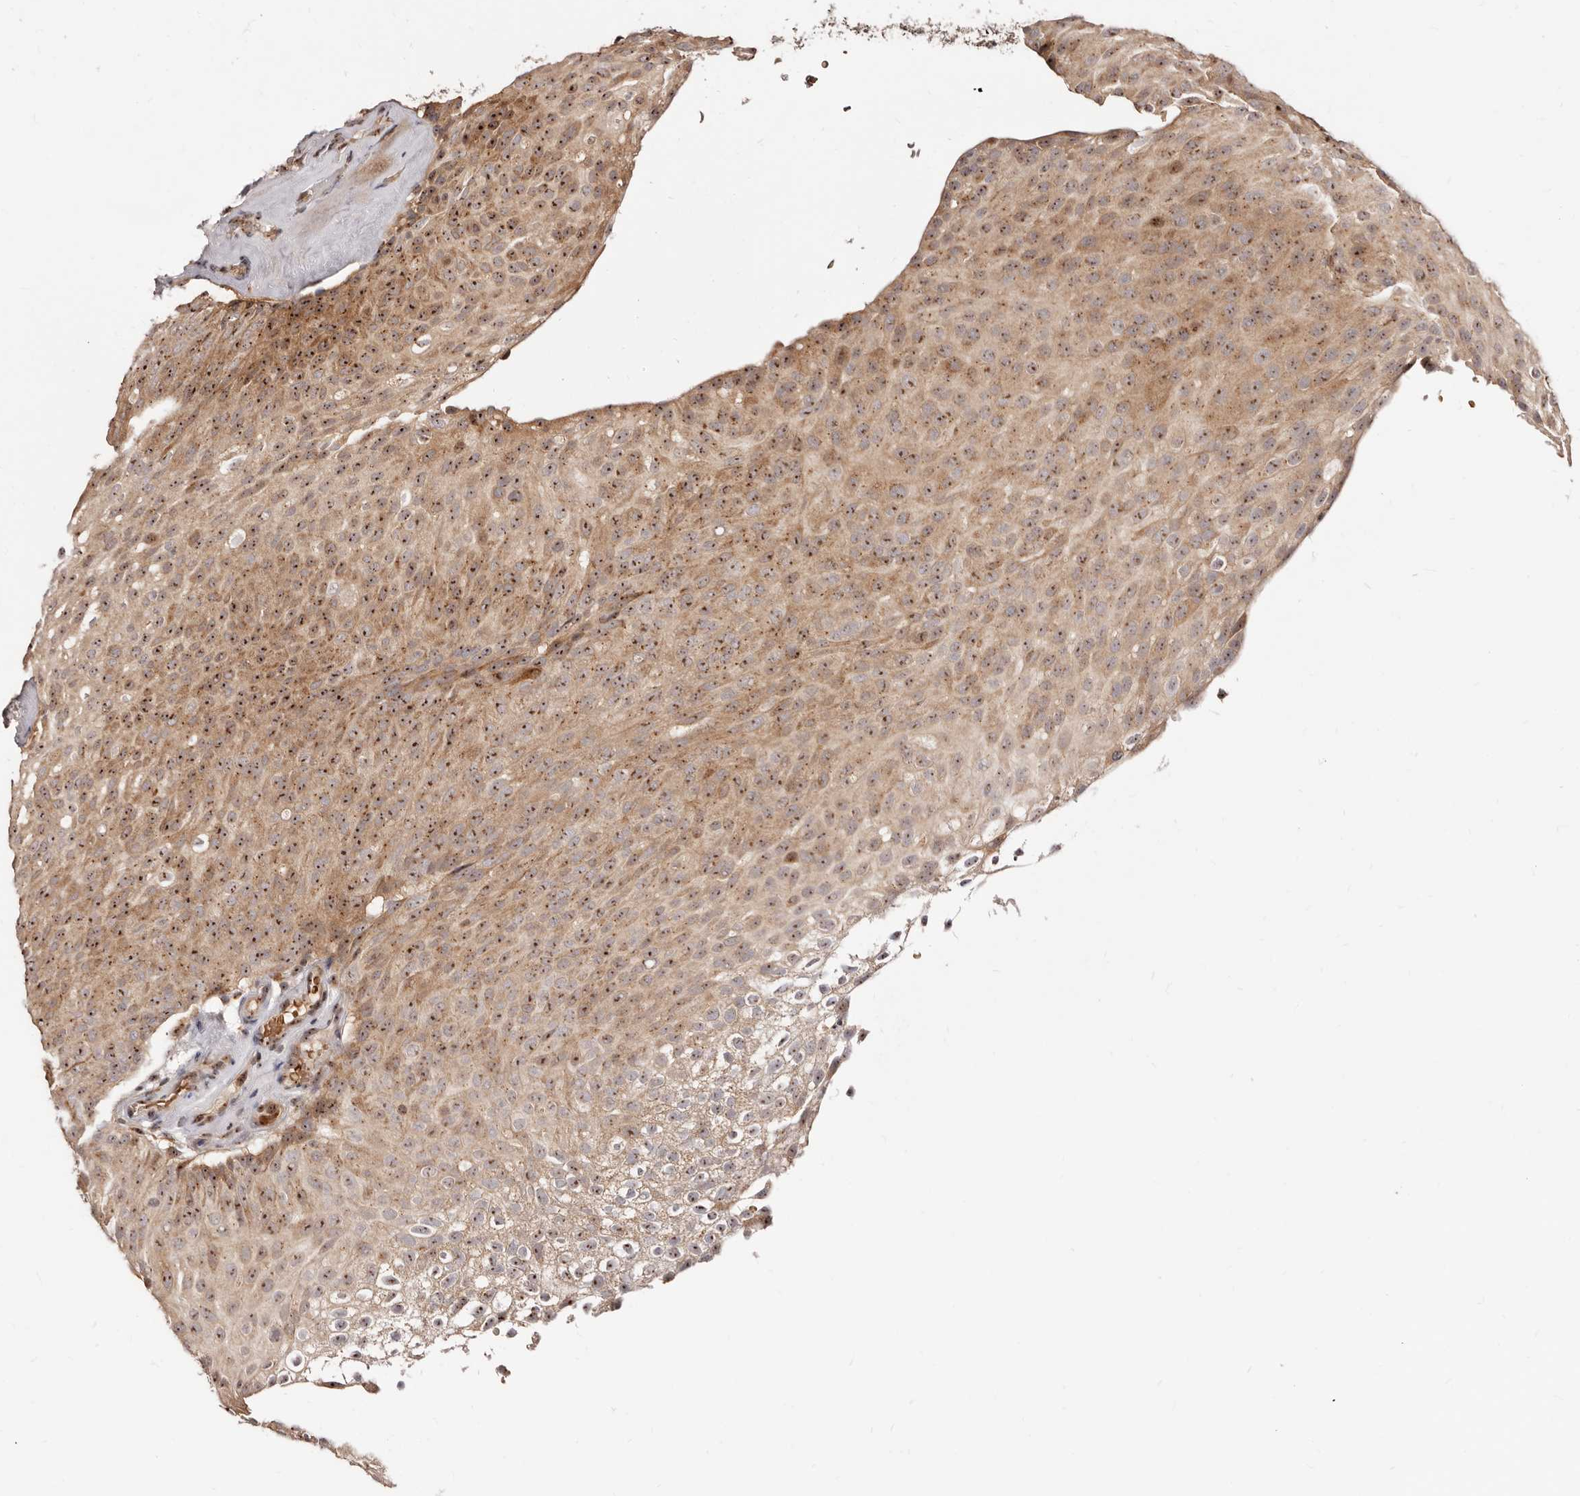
{"staining": {"intensity": "strong", "quantity": ">75%", "location": "cytoplasmic/membranous,nuclear"}, "tissue": "urothelial cancer", "cell_type": "Tumor cells", "image_type": "cancer", "snomed": [{"axis": "morphology", "description": "Urothelial carcinoma, Low grade"}, {"axis": "topography", "description": "Urinary bladder"}], "caption": "This is a photomicrograph of IHC staining of urothelial cancer, which shows strong positivity in the cytoplasmic/membranous and nuclear of tumor cells.", "gene": "APOL6", "patient": {"sex": "male", "age": 78}}